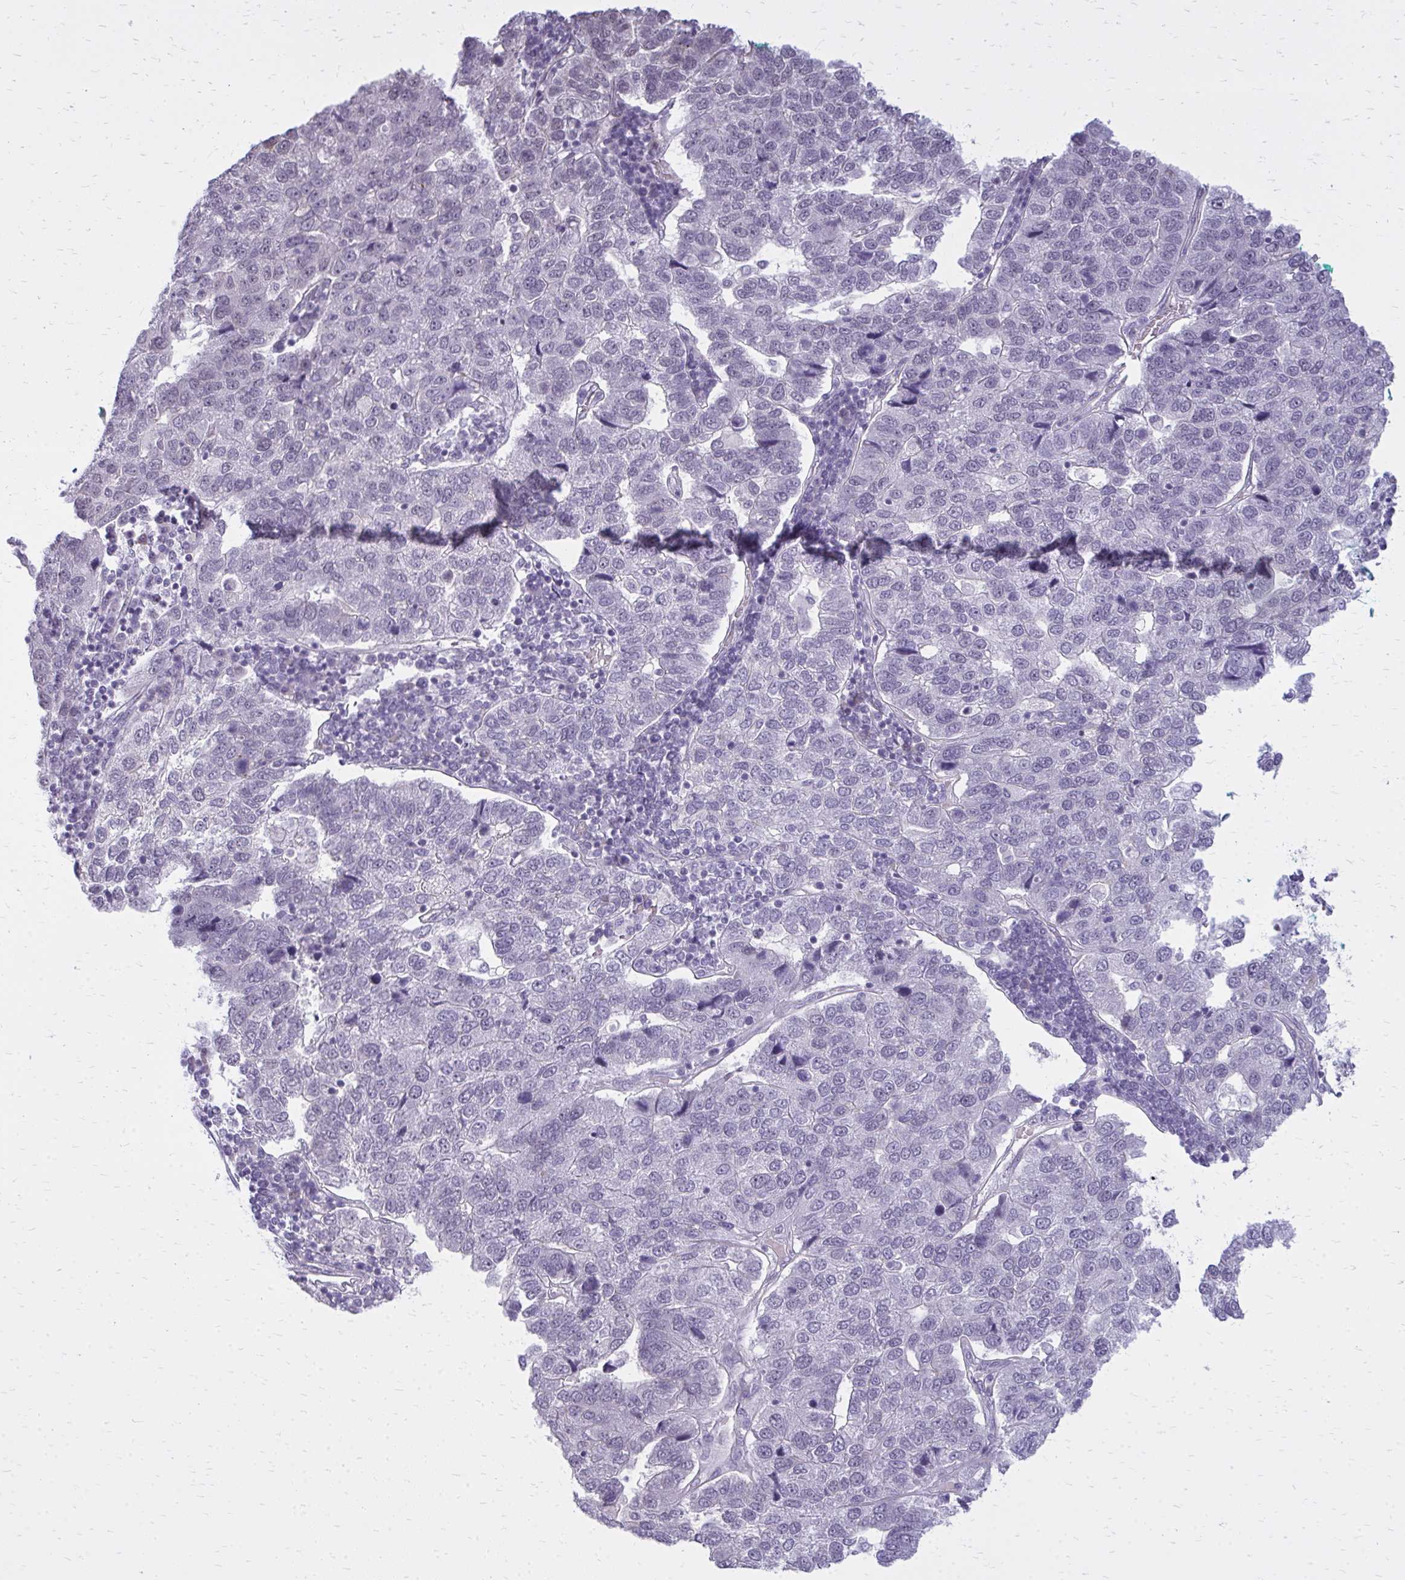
{"staining": {"intensity": "negative", "quantity": "none", "location": "none"}, "tissue": "pancreatic cancer", "cell_type": "Tumor cells", "image_type": "cancer", "snomed": [{"axis": "morphology", "description": "Adenocarcinoma, NOS"}, {"axis": "topography", "description": "Pancreas"}], "caption": "High power microscopy micrograph of an immunohistochemistry (IHC) image of pancreatic adenocarcinoma, revealing no significant positivity in tumor cells.", "gene": "PLCB1", "patient": {"sex": "female", "age": 61}}